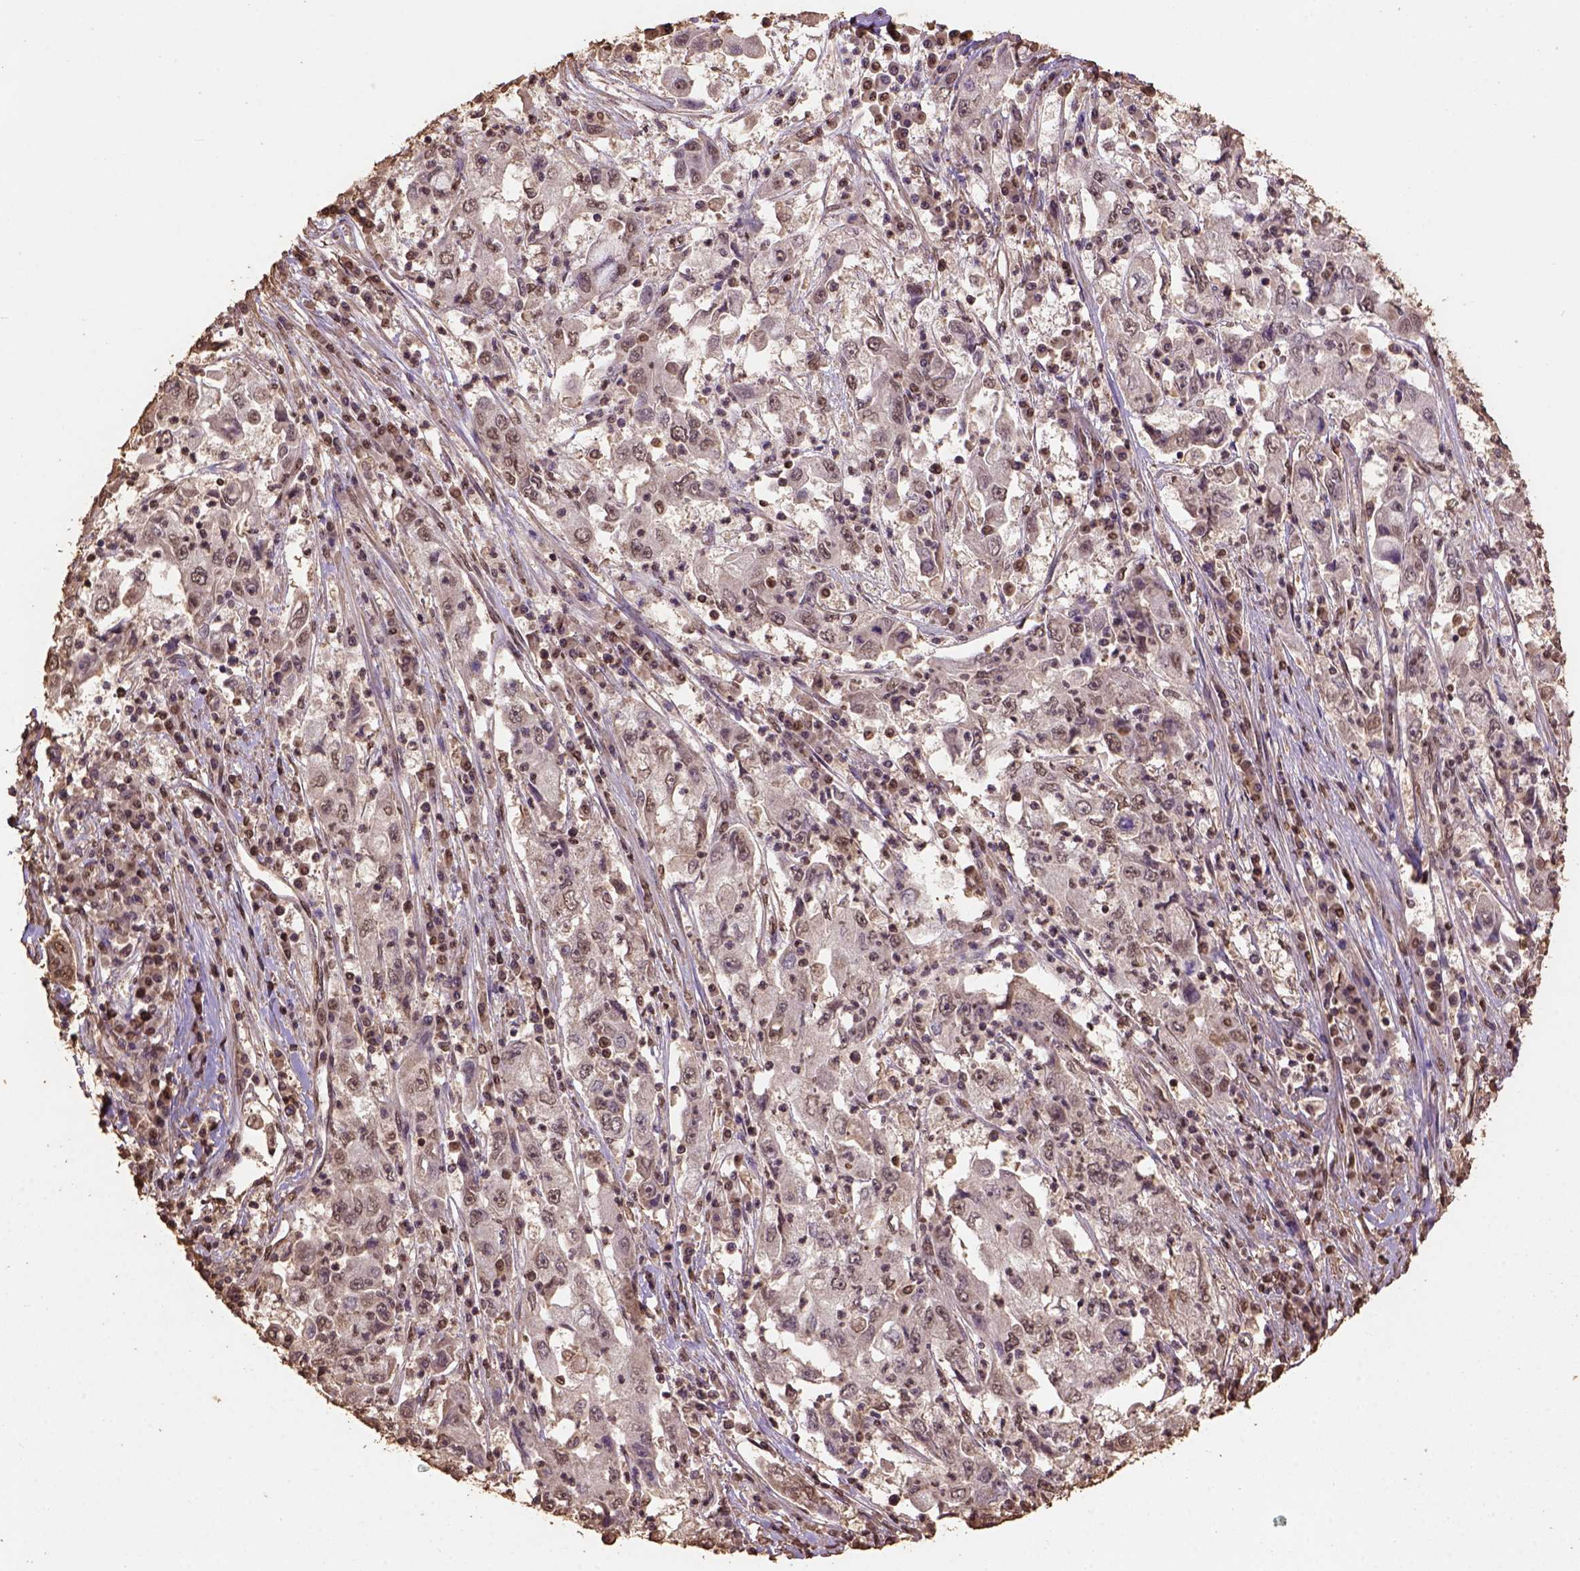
{"staining": {"intensity": "moderate", "quantity": "<25%", "location": "nuclear"}, "tissue": "cervical cancer", "cell_type": "Tumor cells", "image_type": "cancer", "snomed": [{"axis": "morphology", "description": "Squamous cell carcinoma, NOS"}, {"axis": "topography", "description": "Cervix"}], "caption": "Immunohistochemistry (IHC) of human cervical squamous cell carcinoma exhibits low levels of moderate nuclear positivity in approximately <25% of tumor cells. (DAB (3,3'-diaminobenzidine) = brown stain, brightfield microscopy at high magnification).", "gene": "CSTF2T", "patient": {"sex": "female", "age": 36}}